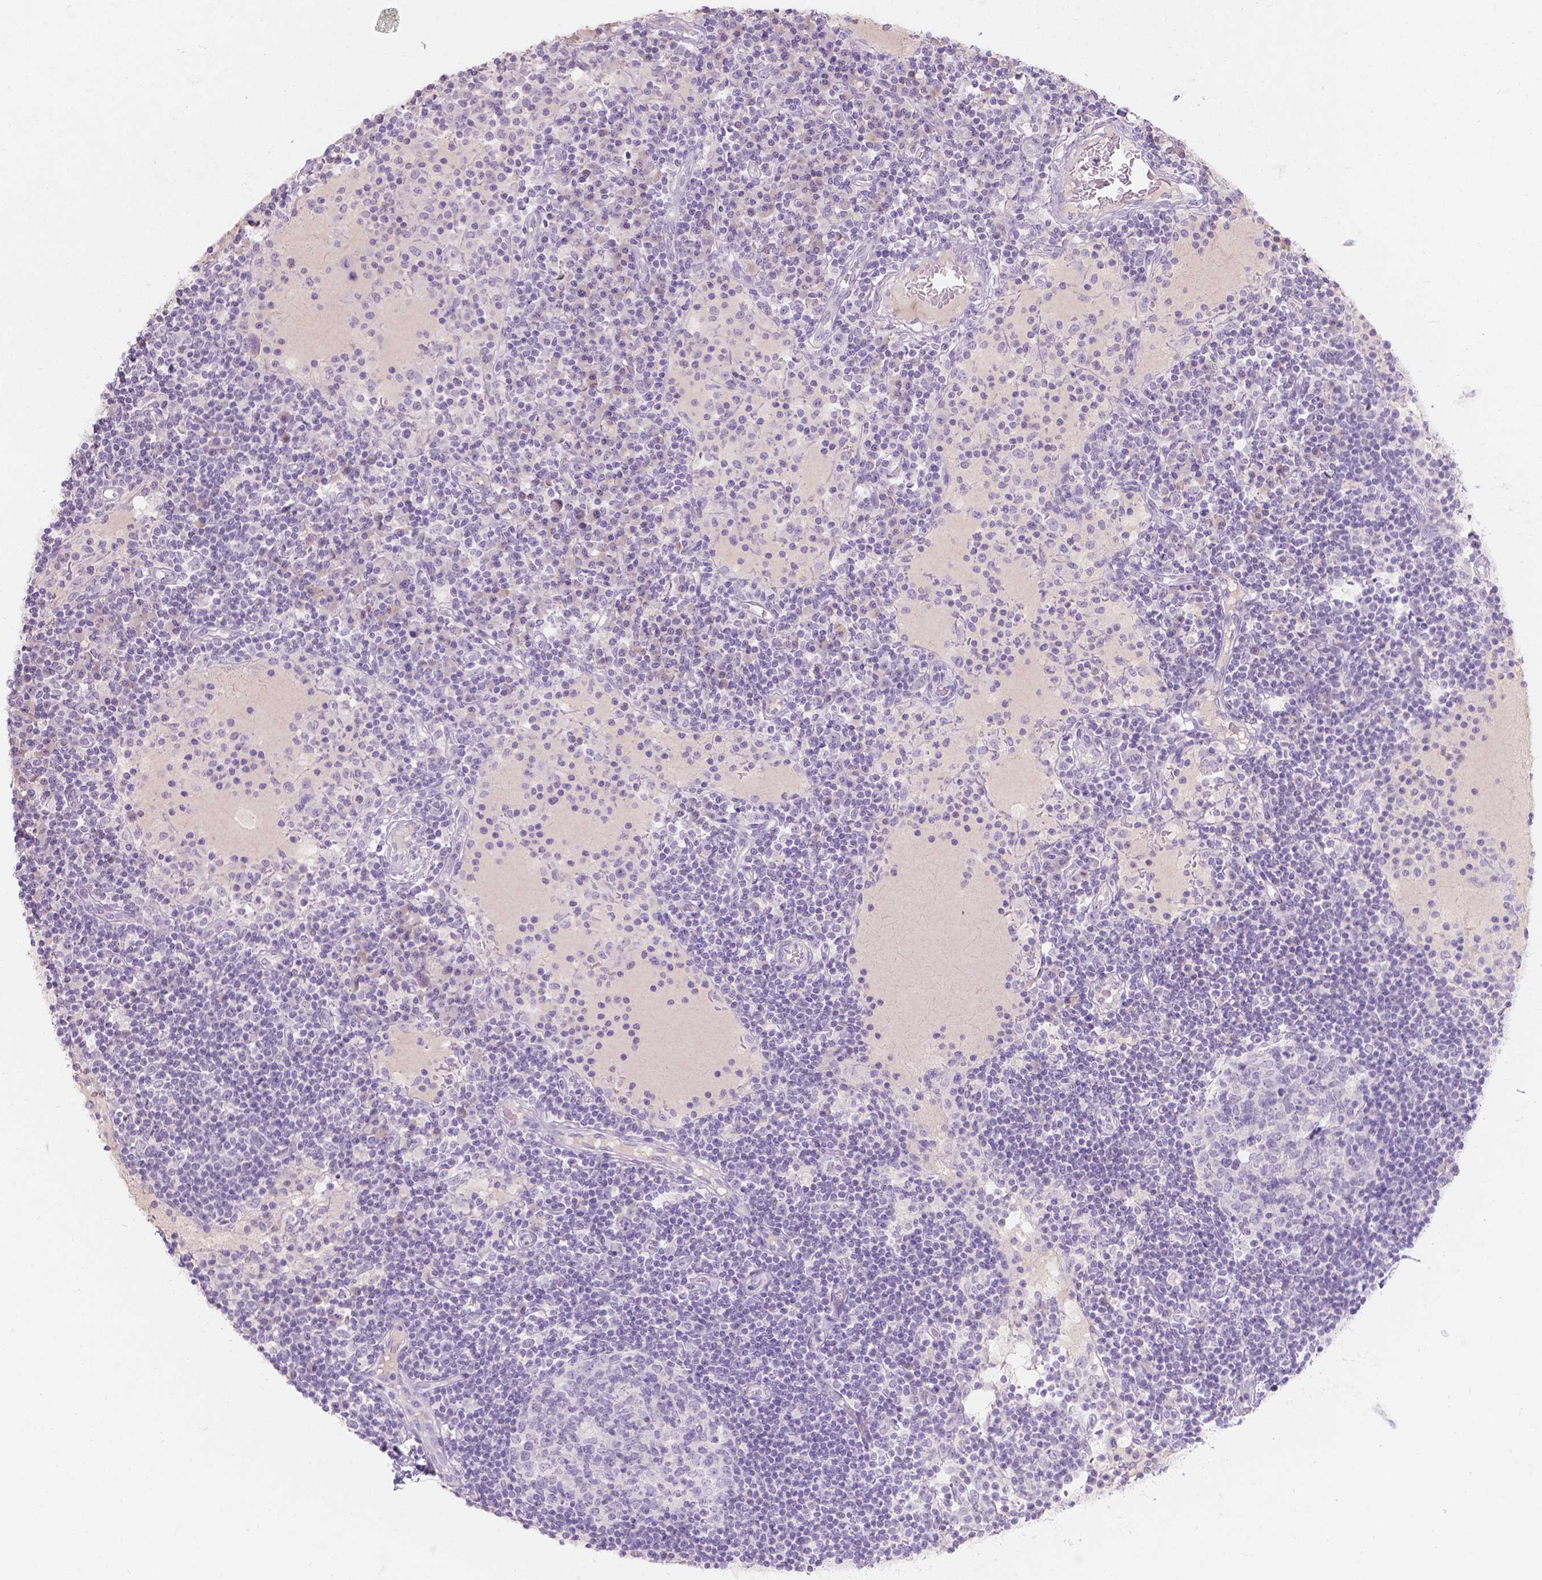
{"staining": {"intensity": "negative", "quantity": "none", "location": "none"}, "tissue": "lymph node", "cell_type": "Germinal center cells", "image_type": "normal", "snomed": [{"axis": "morphology", "description": "Normal tissue, NOS"}, {"axis": "topography", "description": "Lymph node"}], "caption": "Protein analysis of unremarkable lymph node reveals no significant positivity in germinal center cells. (DAB (3,3'-diaminobenzidine) IHC, high magnification).", "gene": "GAL3ST2", "patient": {"sex": "female", "age": 72}}